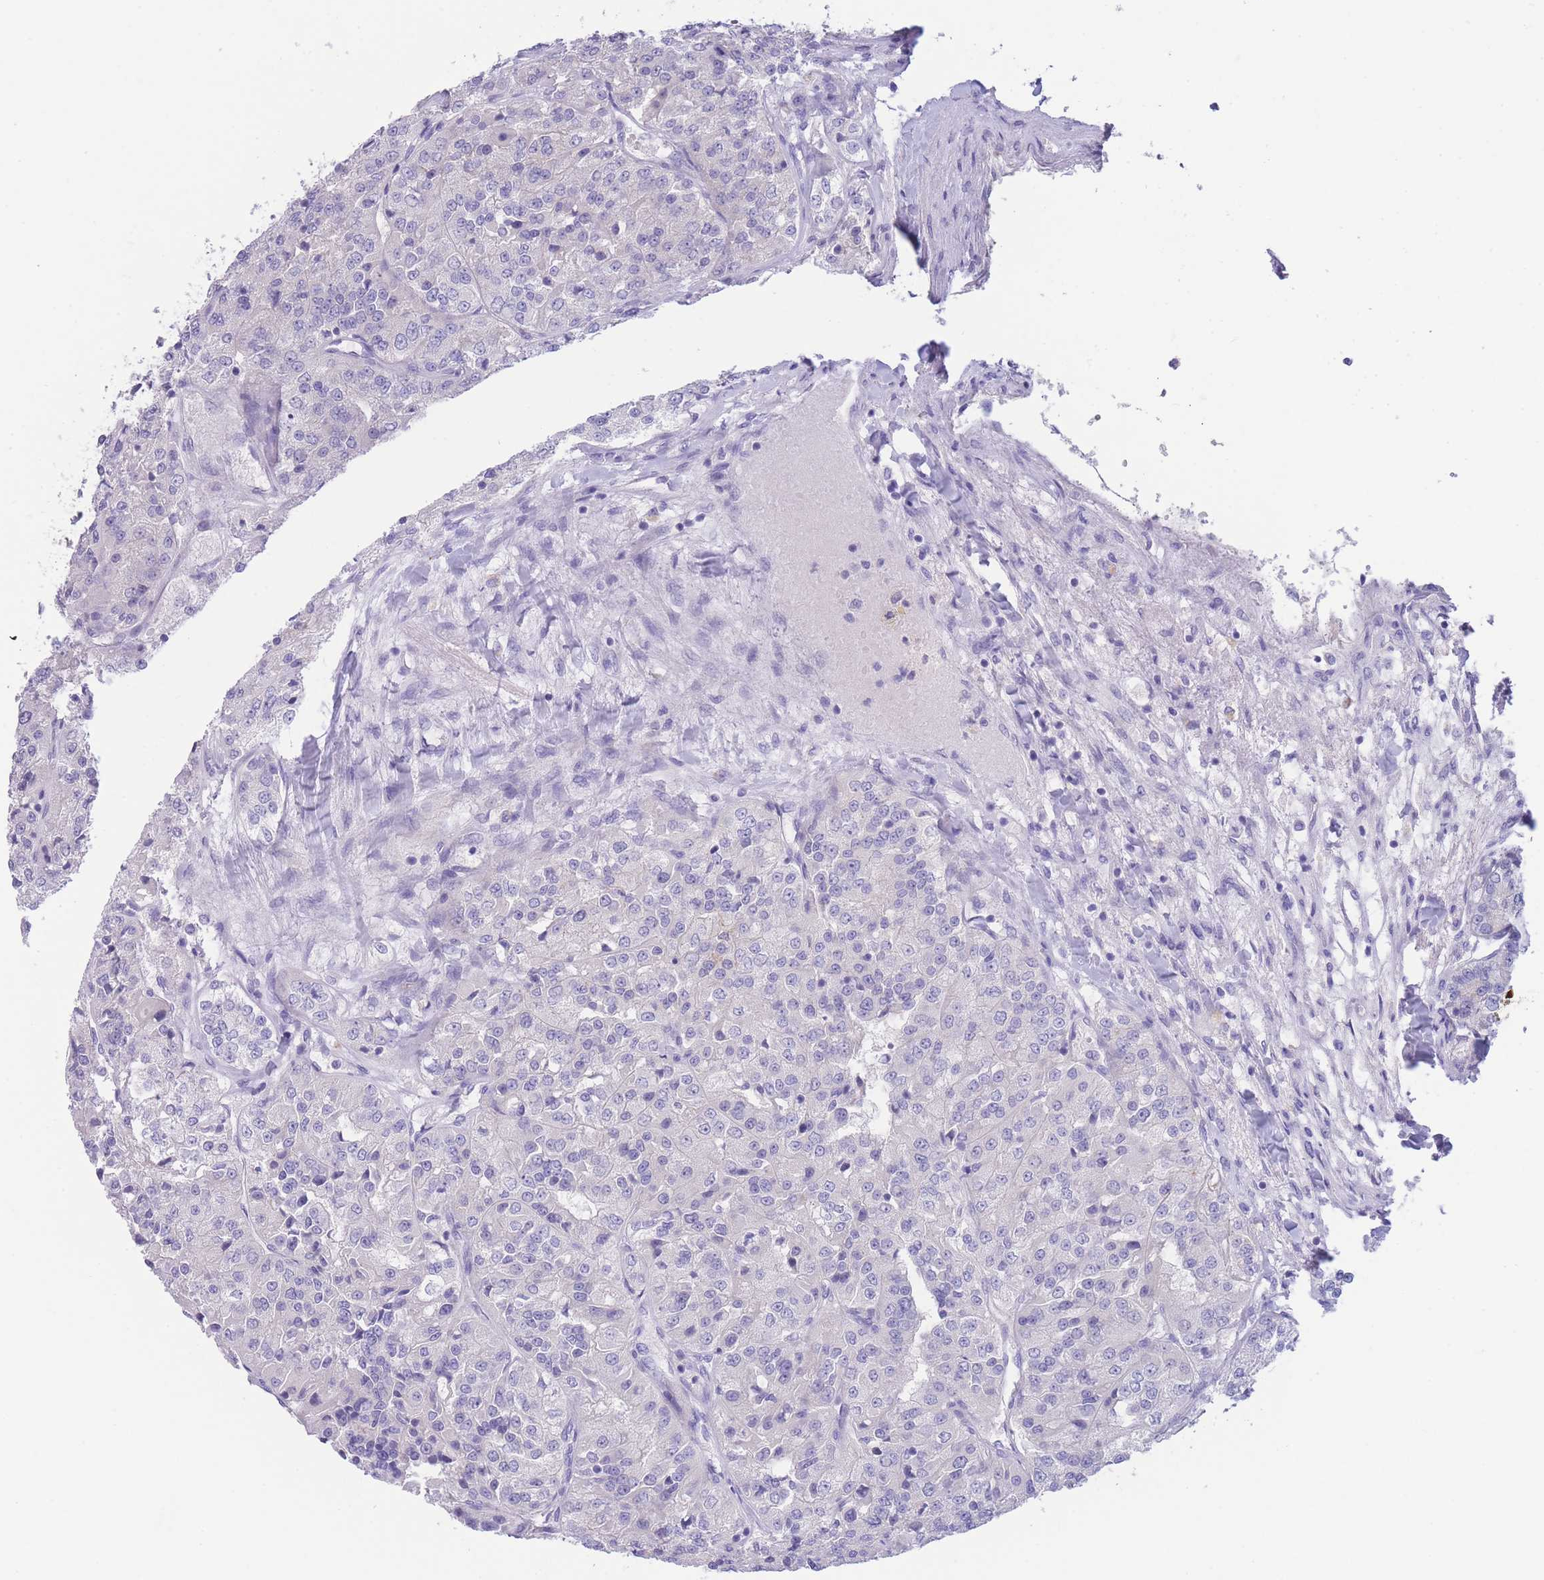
{"staining": {"intensity": "negative", "quantity": "none", "location": "none"}, "tissue": "renal cancer", "cell_type": "Tumor cells", "image_type": "cancer", "snomed": [{"axis": "morphology", "description": "Adenocarcinoma, NOS"}, {"axis": "topography", "description": "Kidney"}], "caption": "Renal cancer was stained to show a protein in brown. There is no significant staining in tumor cells.", "gene": "PCDHB3", "patient": {"sex": "female", "age": 63}}